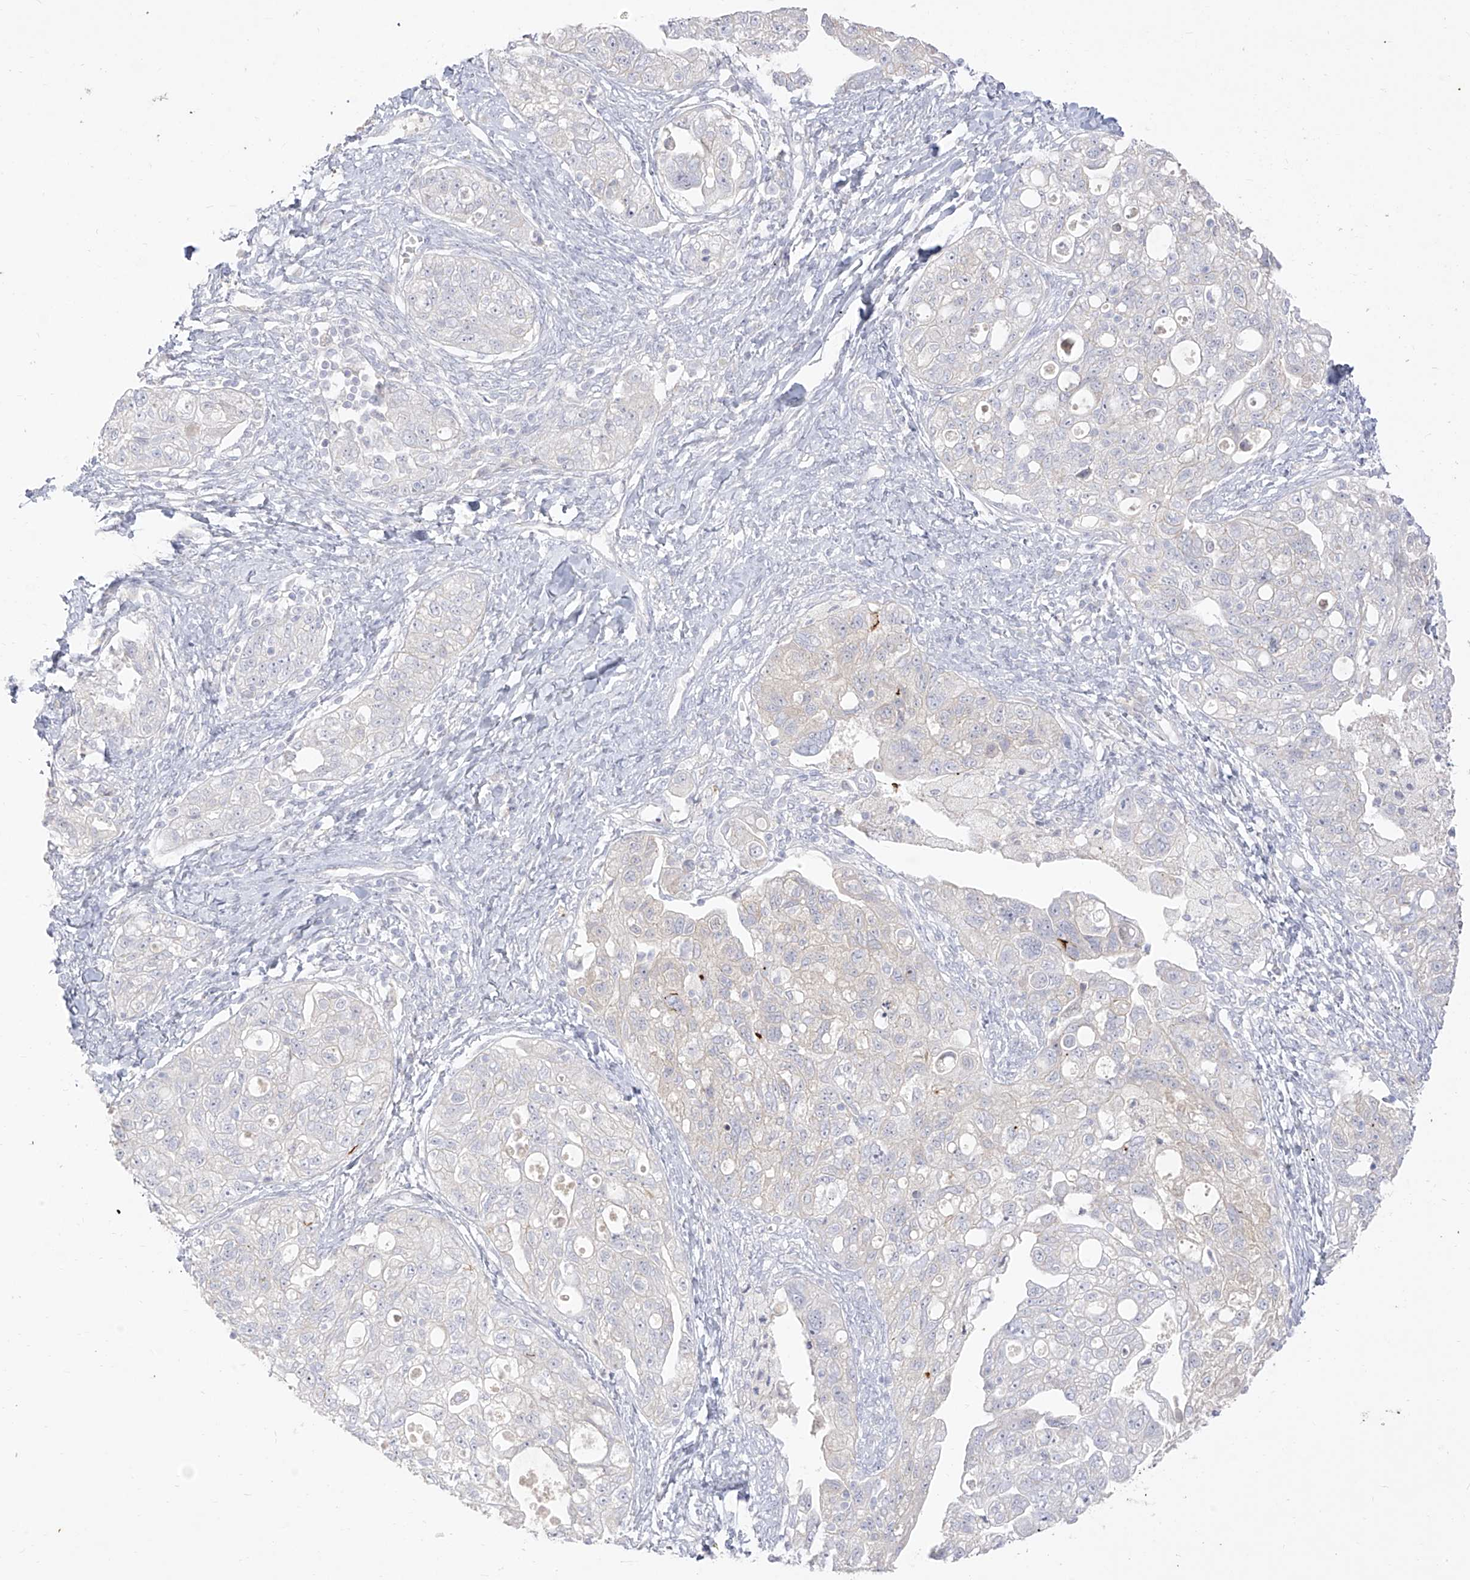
{"staining": {"intensity": "negative", "quantity": "none", "location": "none"}, "tissue": "ovarian cancer", "cell_type": "Tumor cells", "image_type": "cancer", "snomed": [{"axis": "morphology", "description": "Carcinoma, NOS"}, {"axis": "morphology", "description": "Cystadenocarcinoma, serous, NOS"}, {"axis": "topography", "description": "Ovary"}], "caption": "The micrograph exhibits no staining of tumor cells in ovarian cancer (serous cystadenocarcinoma).", "gene": "ARHGEF40", "patient": {"sex": "female", "age": 69}}